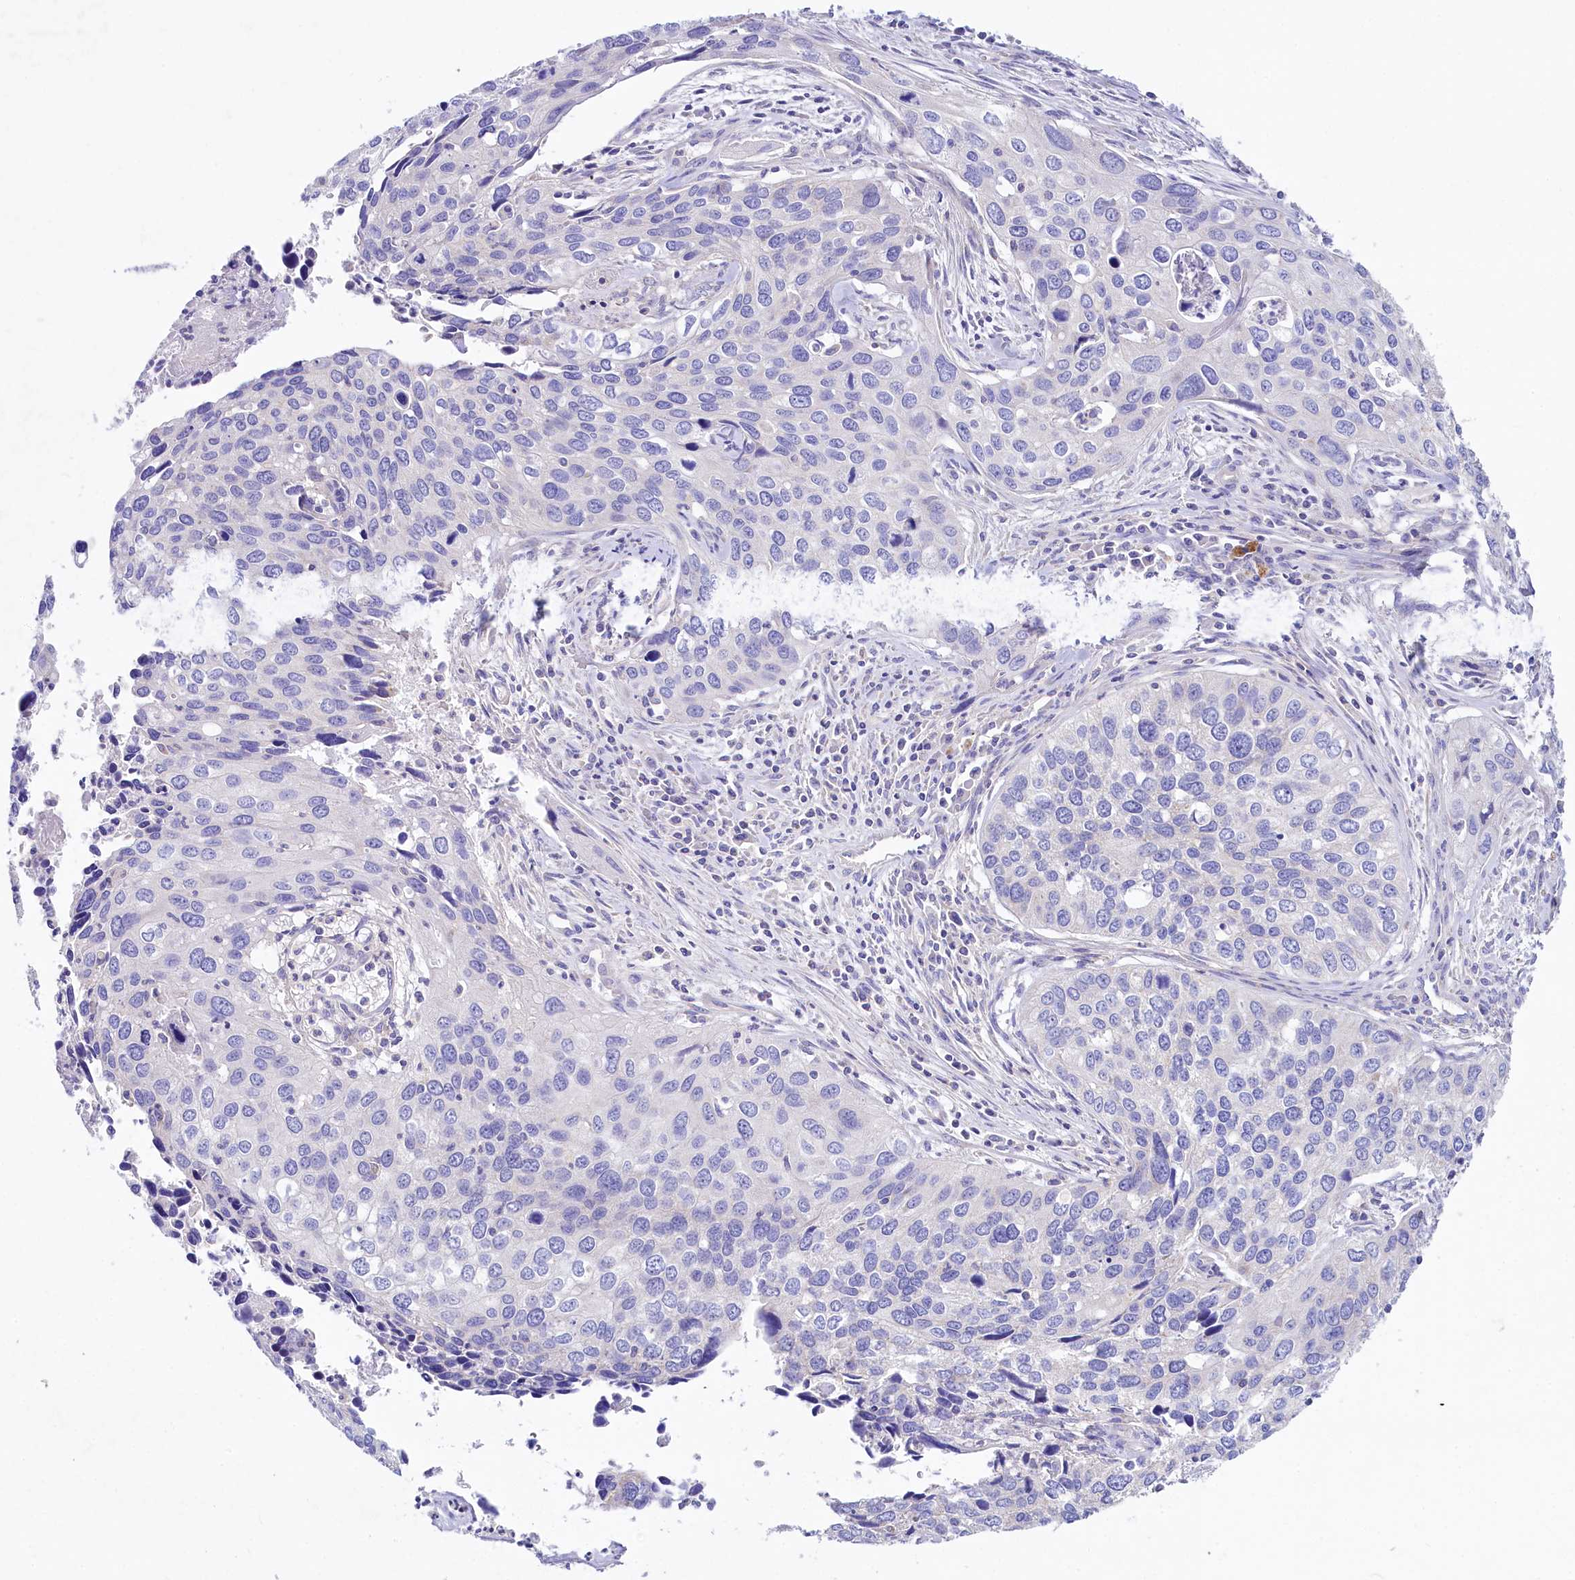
{"staining": {"intensity": "negative", "quantity": "none", "location": "none"}, "tissue": "cervical cancer", "cell_type": "Tumor cells", "image_type": "cancer", "snomed": [{"axis": "morphology", "description": "Squamous cell carcinoma, NOS"}, {"axis": "topography", "description": "Cervix"}], "caption": "High magnification brightfield microscopy of cervical cancer (squamous cell carcinoma) stained with DAB (brown) and counterstained with hematoxylin (blue): tumor cells show no significant expression.", "gene": "VPS26B", "patient": {"sex": "female", "age": 55}}